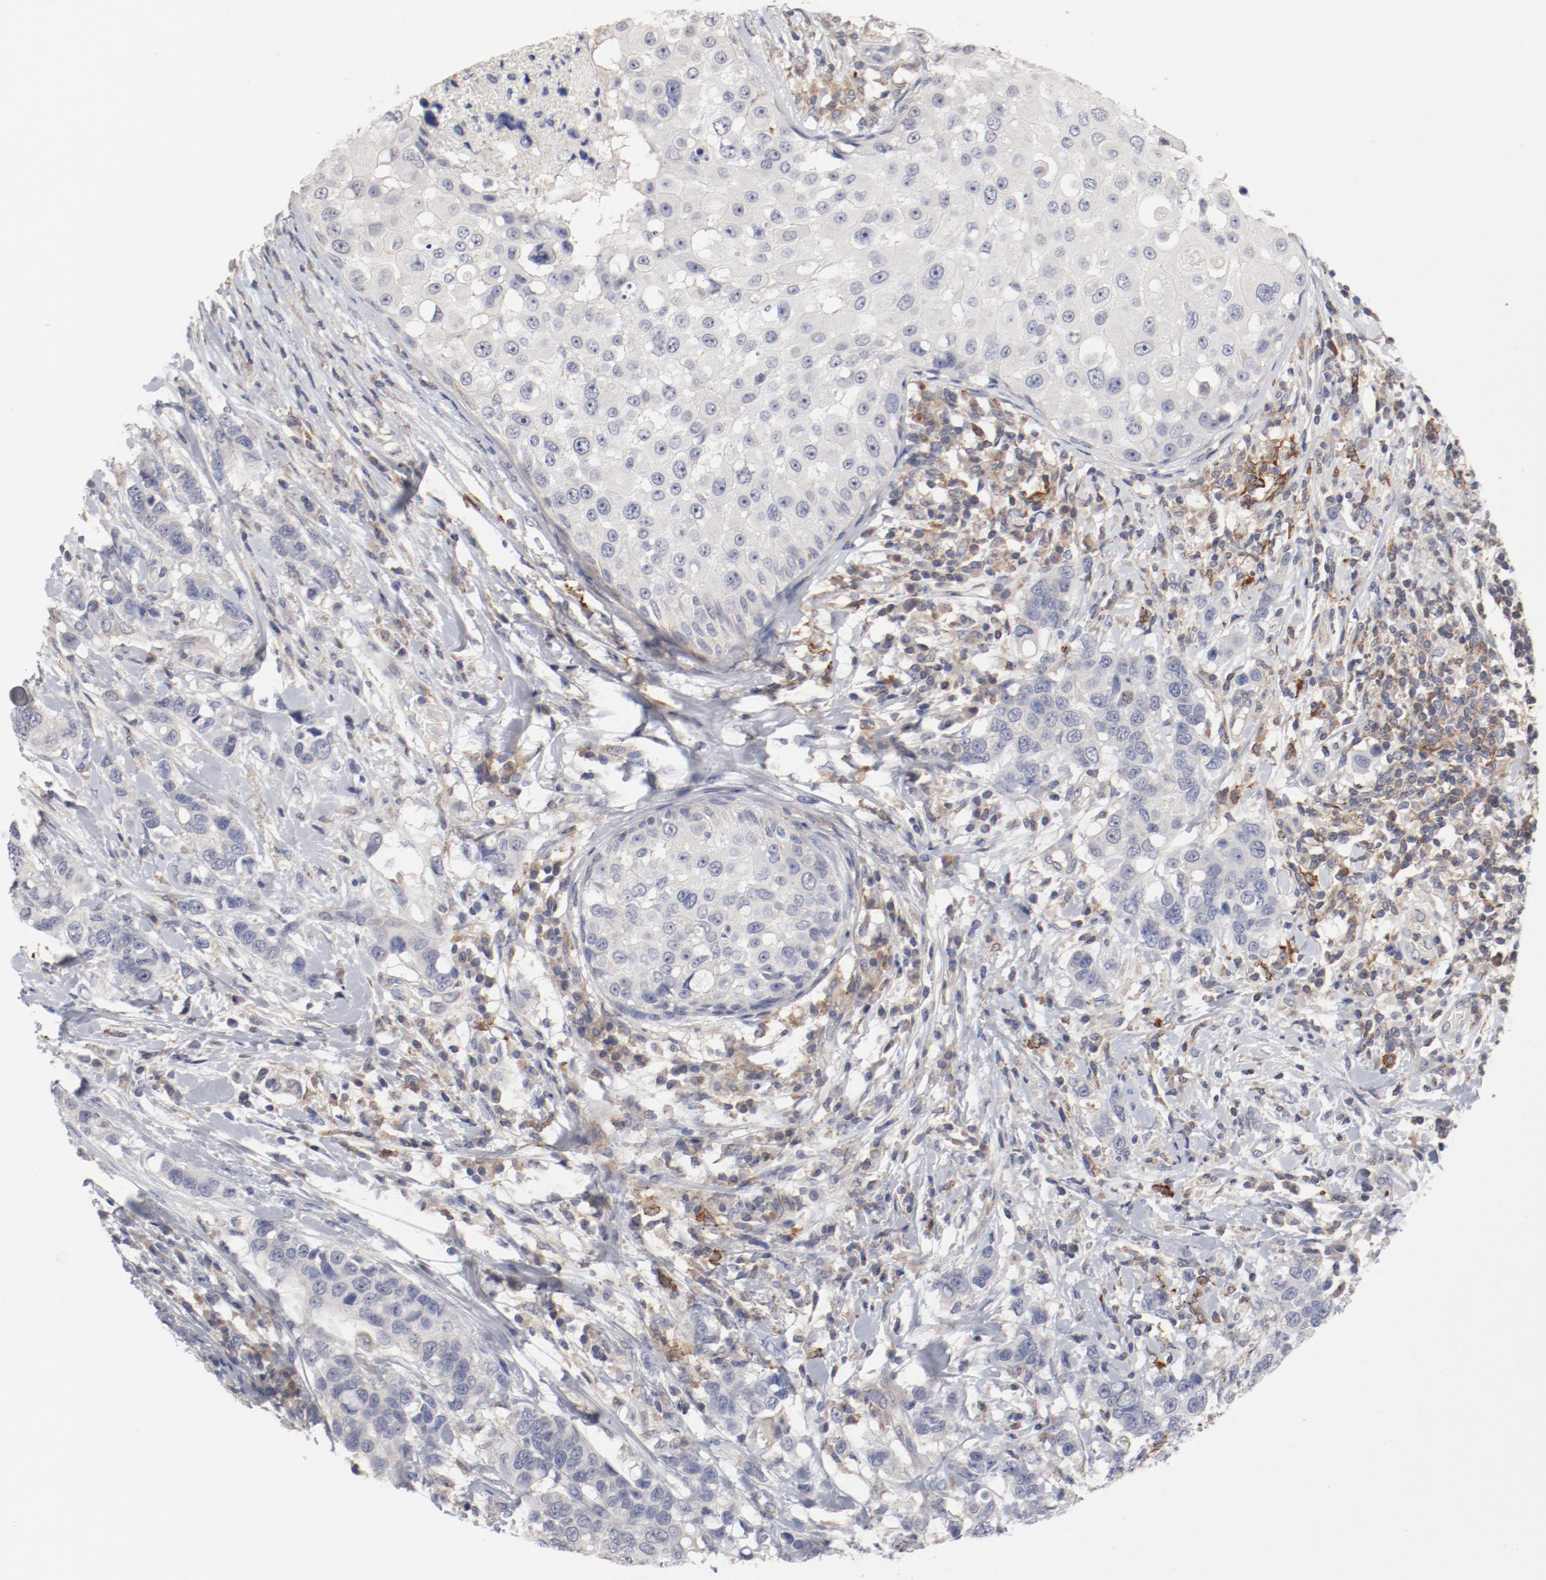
{"staining": {"intensity": "negative", "quantity": "none", "location": "none"}, "tissue": "breast cancer", "cell_type": "Tumor cells", "image_type": "cancer", "snomed": [{"axis": "morphology", "description": "Duct carcinoma"}, {"axis": "topography", "description": "Breast"}], "caption": "Tumor cells are negative for protein expression in human breast cancer (intraductal carcinoma).", "gene": "CBL", "patient": {"sex": "female", "age": 27}}